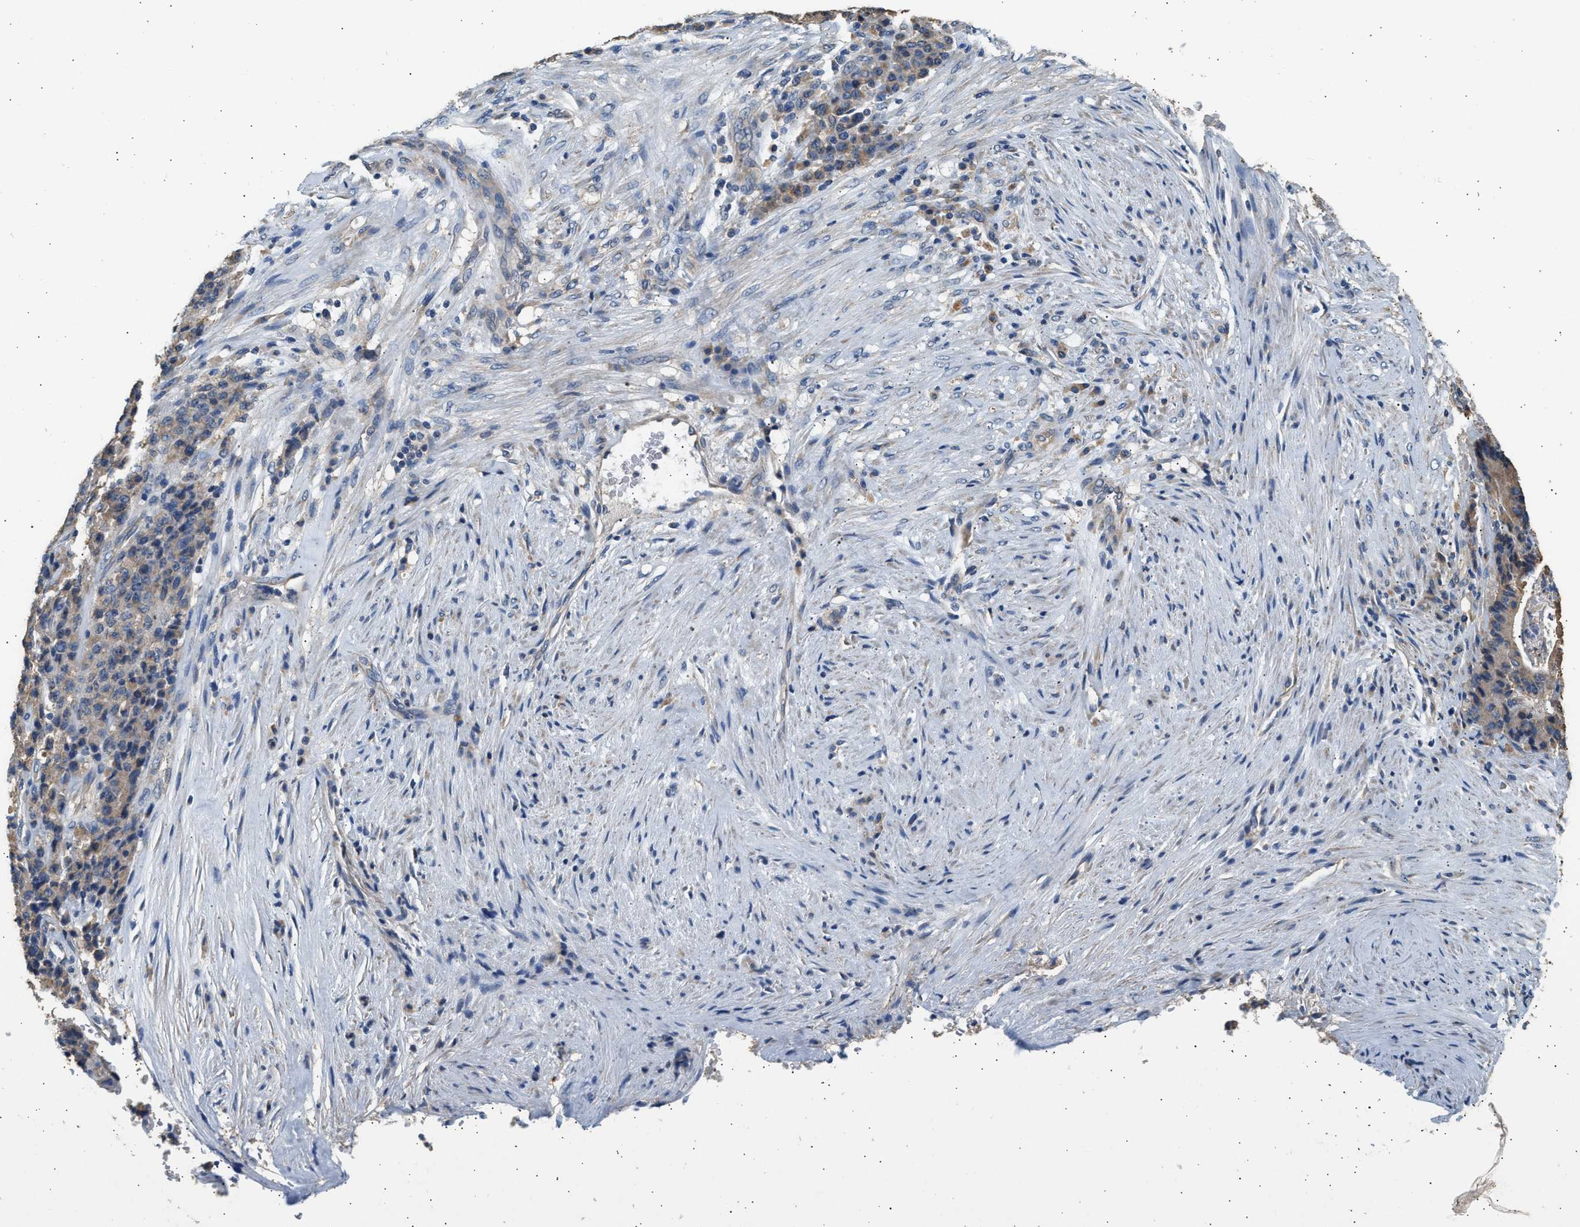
{"staining": {"intensity": "weak", "quantity": "25%-75%", "location": "cytoplasmic/membranous"}, "tissue": "stomach cancer", "cell_type": "Tumor cells", "image_type": "cancer", "snomed": [{"axis": "morphology", "description": "Adenocarcinoma, NOS"}, {"axis": "topography", "description": "Stomach"}], "caption": "About 25%-75% of tumor cells in stomach cancer exhibit weak cytoplasmic/membranous protein expression as visualized by brown immunohistochemical staining.", "gene": "WDR31", "patient": {"sex": "female", "age": 73}}